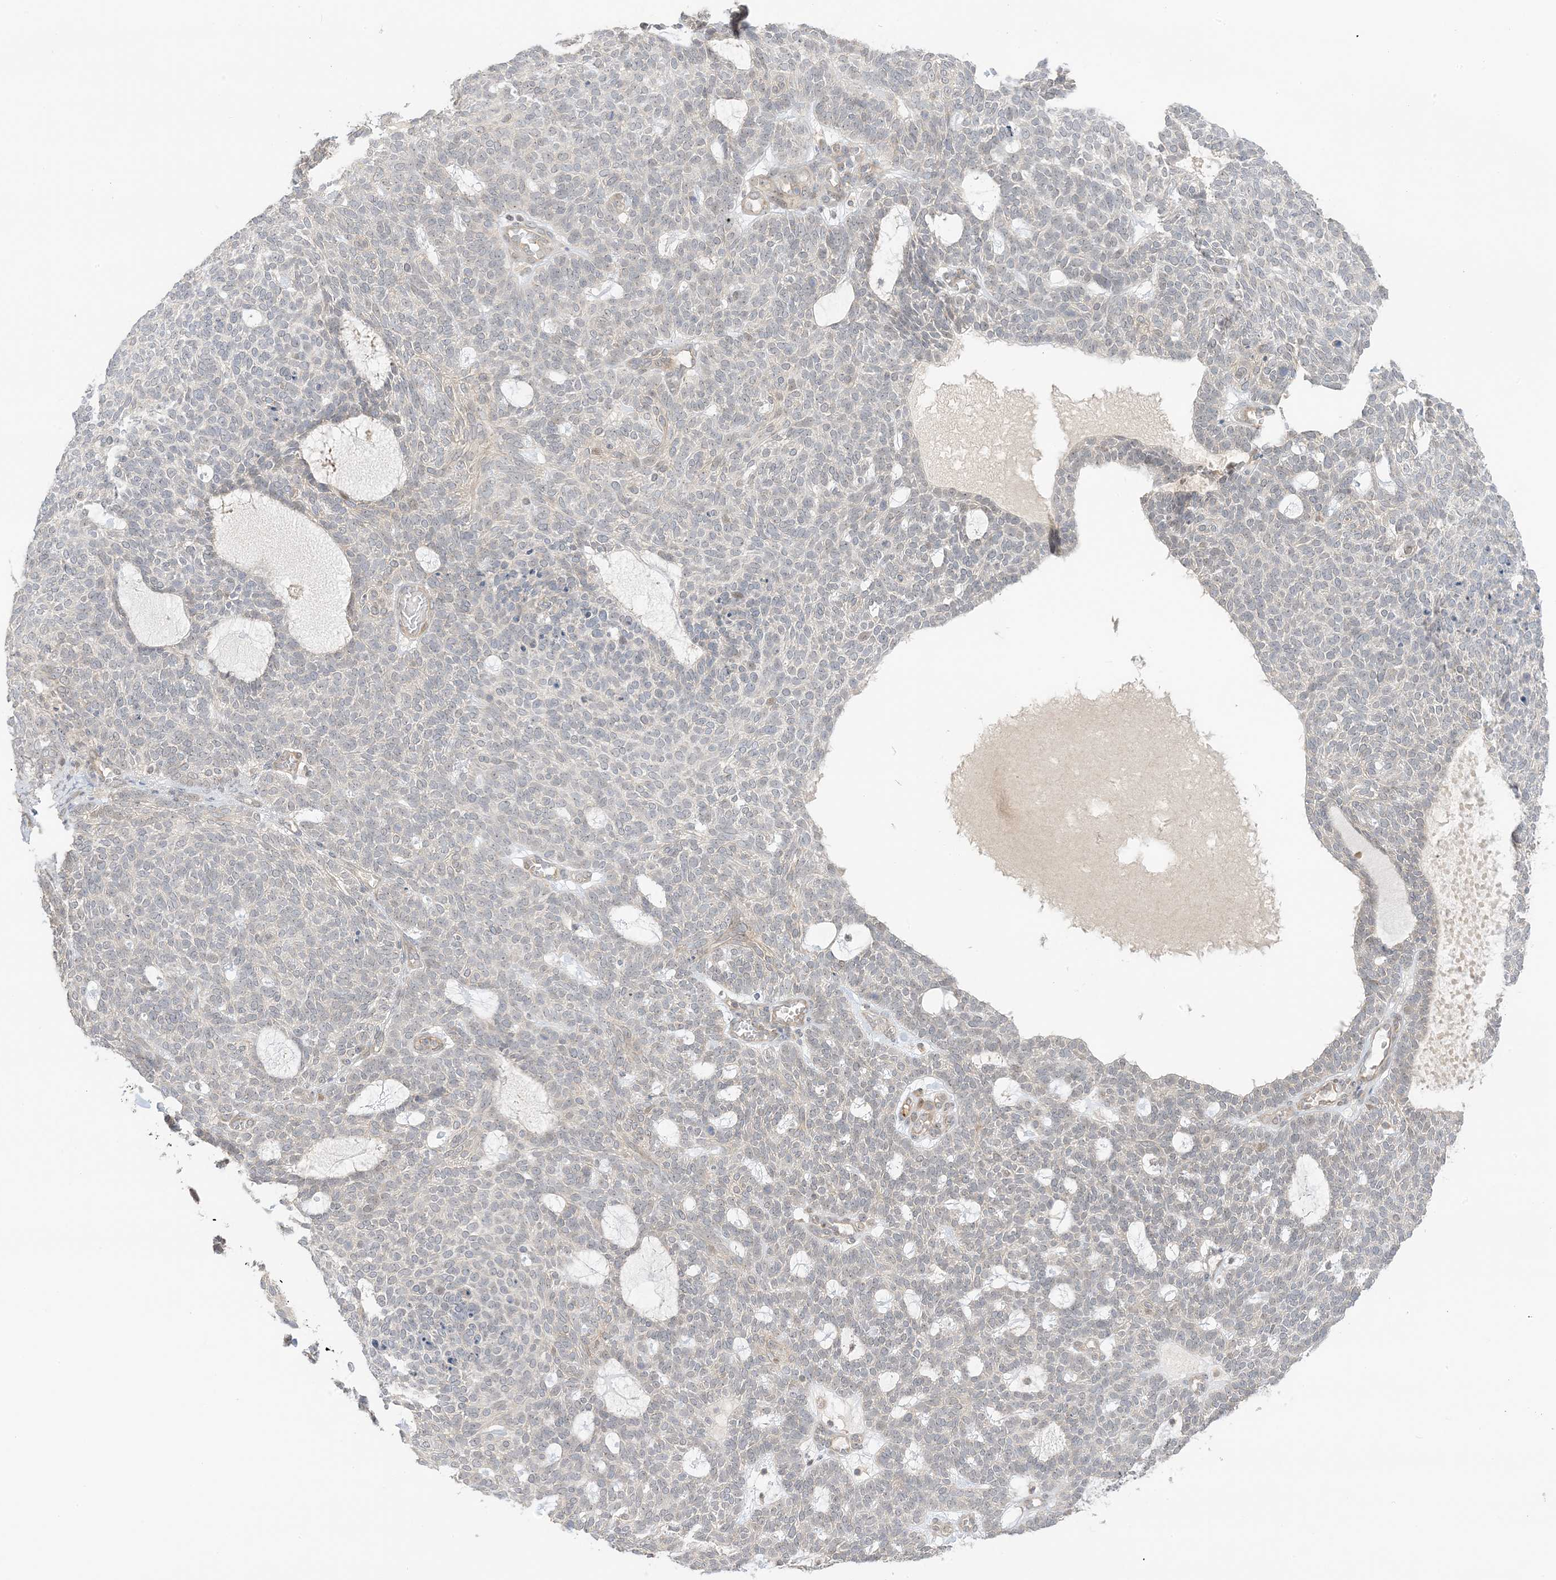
{"staining": {"intensity": "negative", "quantity": "none", "location": "none"}, "tissue": "skin cancer", "cell_type": "Tumor cells", "image_type": "cancer", "snomed": [{"axis": "morphology", "description": "Squamous cell carcinoma, NOS"}, {"axis": "topography", "description": "Skin"}], "caption": "DAB (3,3'-diaminobenzidine) immunohistochemical staining of skin cancer (squamous cell carcinoma) reveals no significant expression in tumor cells. (DAB IHC with hematoxylin counter stain).", "gene": "ETAA1", "patient": {"sex": "female", "age": 90}}